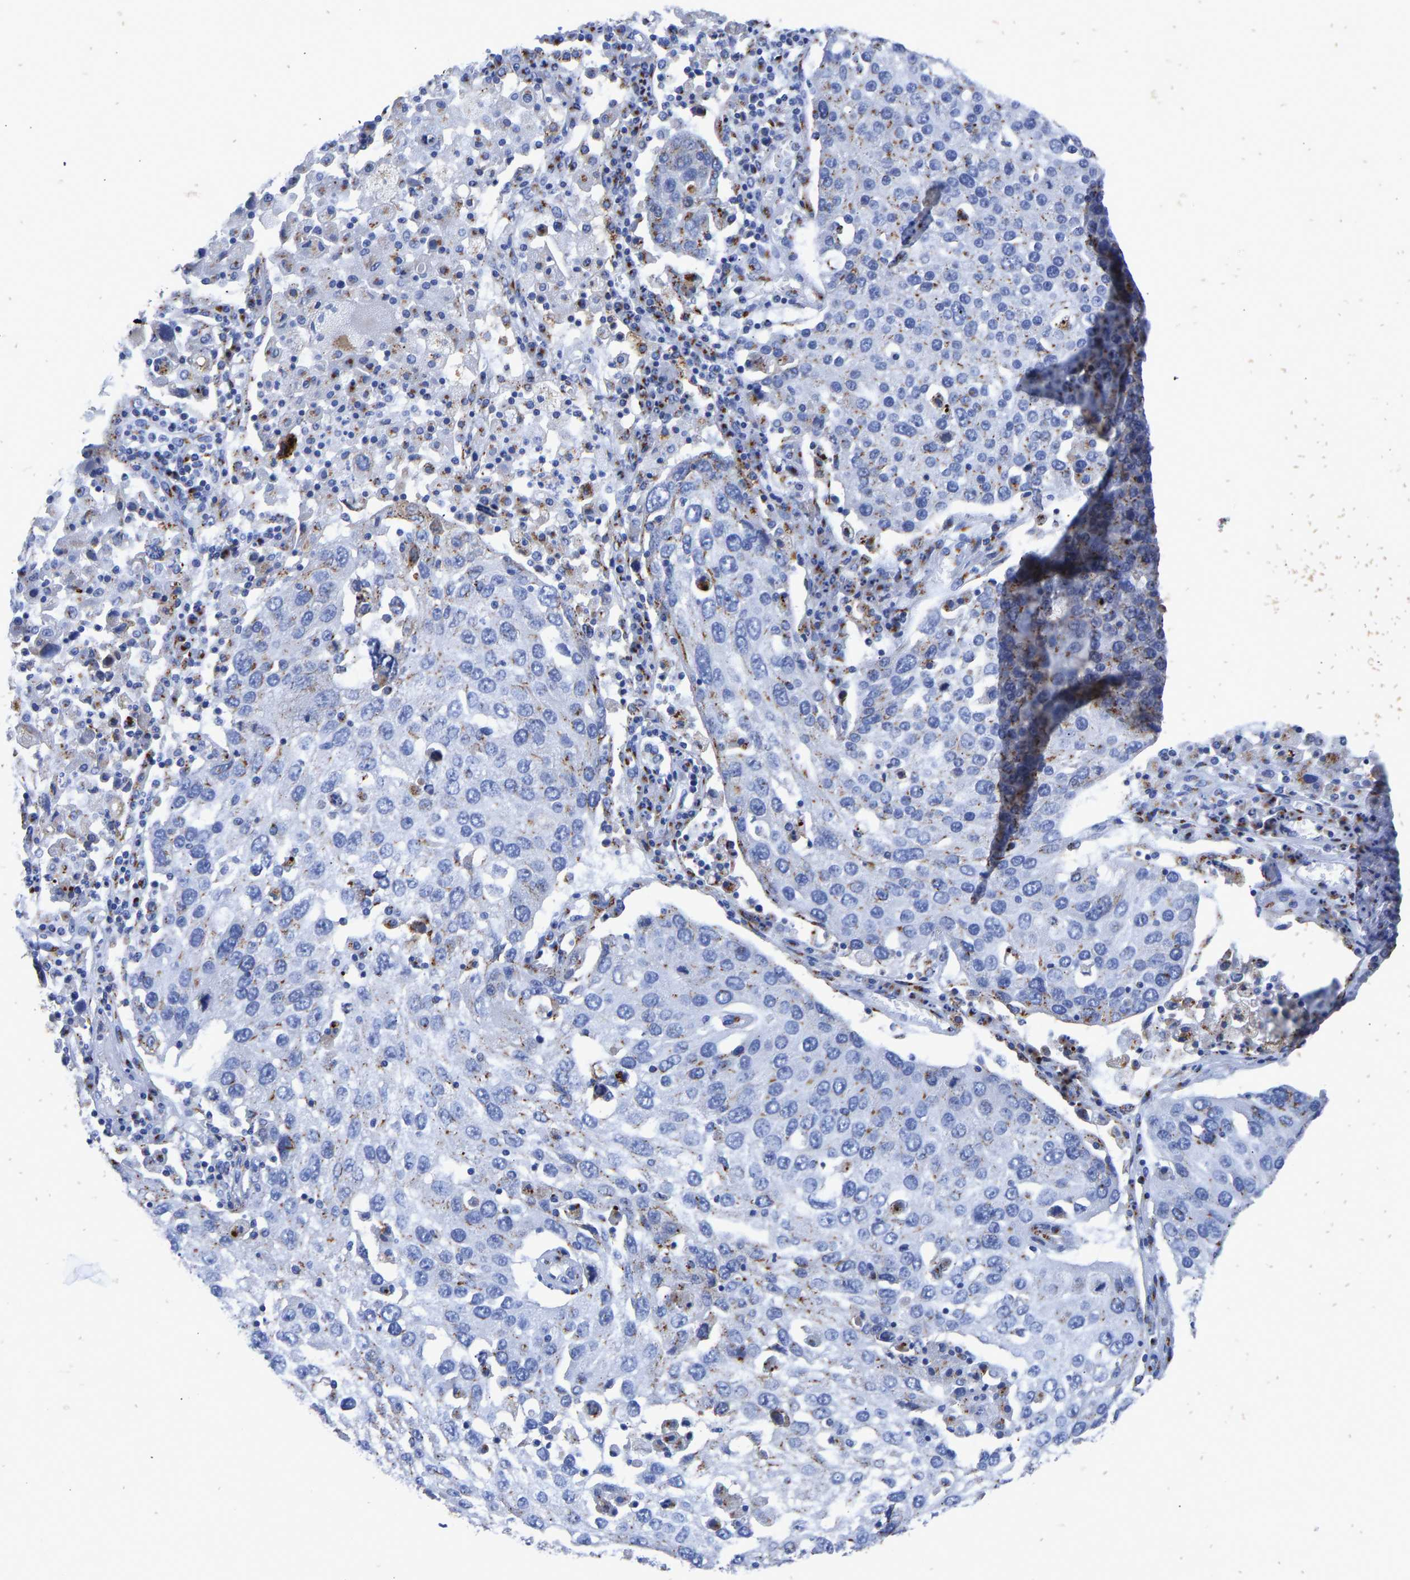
{"staining": {"intensity": "moderate", "quantity": "<25%", "location": "cytoplasmic/membranous"}, "tissue": "lung cancer", "cell_type": "Tumor cells", "image_type": "cancer", "snomed": [{"axis": "morphology", "description": "Squamous cell carcinoma, NOS"}, {"axis": "topography", "description": "Lung"}], "caption": "This histopathology image demonstrates IHC staining of lung cancer, with low moderate cytoplasmic/membranous staining in about <25% of tumor cells.", "gene": "TMEM87A", "patient": {"sex": "male", "age": 65}}